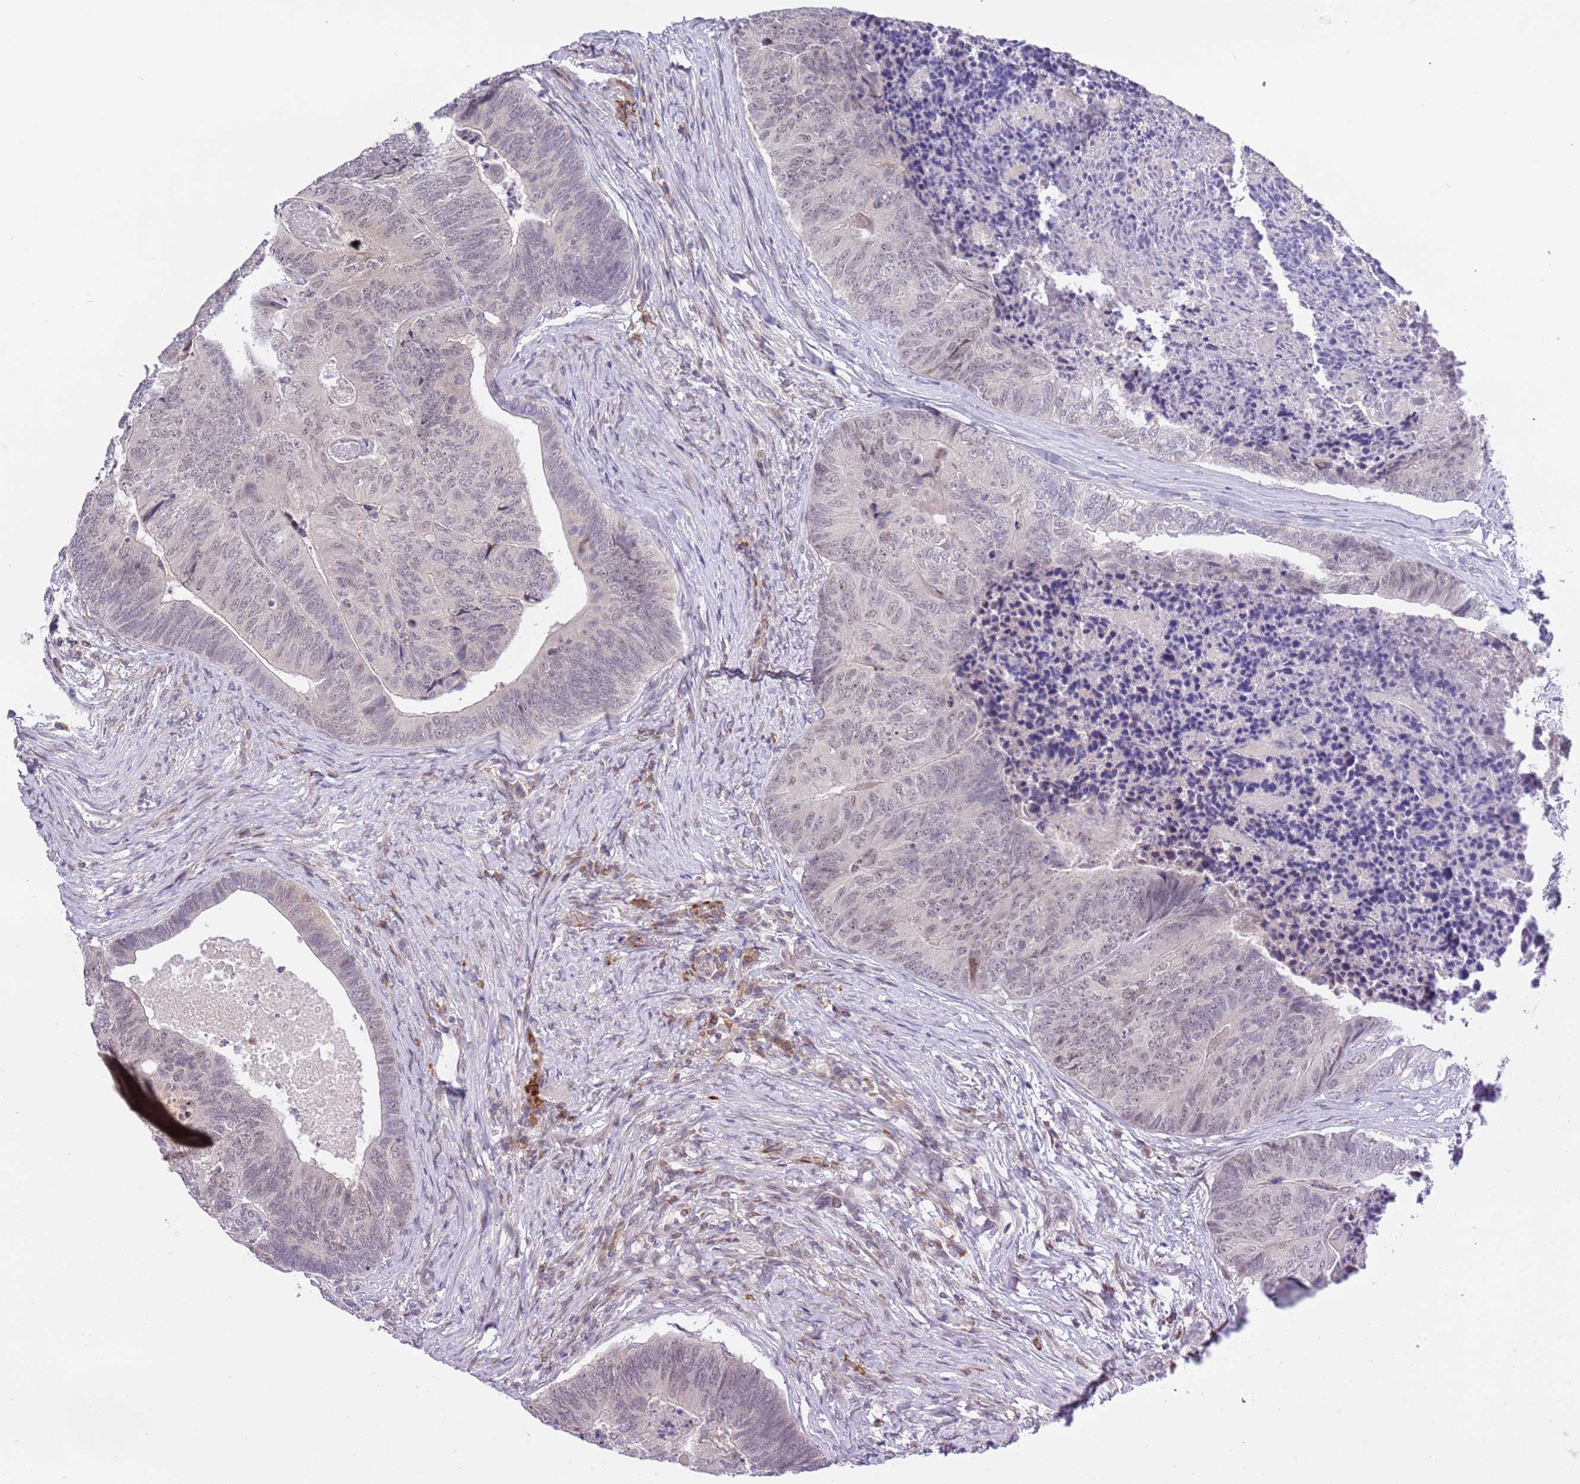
{"staining": {"intensity": "weak", "quantity": "<25%", "location": "nuclear"}, "tissue": "colorectal cancer", "cell_type": "Tumor cells", "image_type": "cancer", "snomed": [{"axis": "morphology", "description": "Adenocarcinoma, NOS"}, {"axis": "topography", "description": "Colon"}], "caption": "High magnification brightfield microscopy of colorectal cancer (adenocarcinoma) stained with DAB (brown) and counterstained with hematoxylin (blue): tumor cells show no significant expression. (Immunohistochemistry (ihc), brightfield microscopy, high magnification).", "gene": "MAGEF1", "patient": {"sex": "female", "age": 67}}